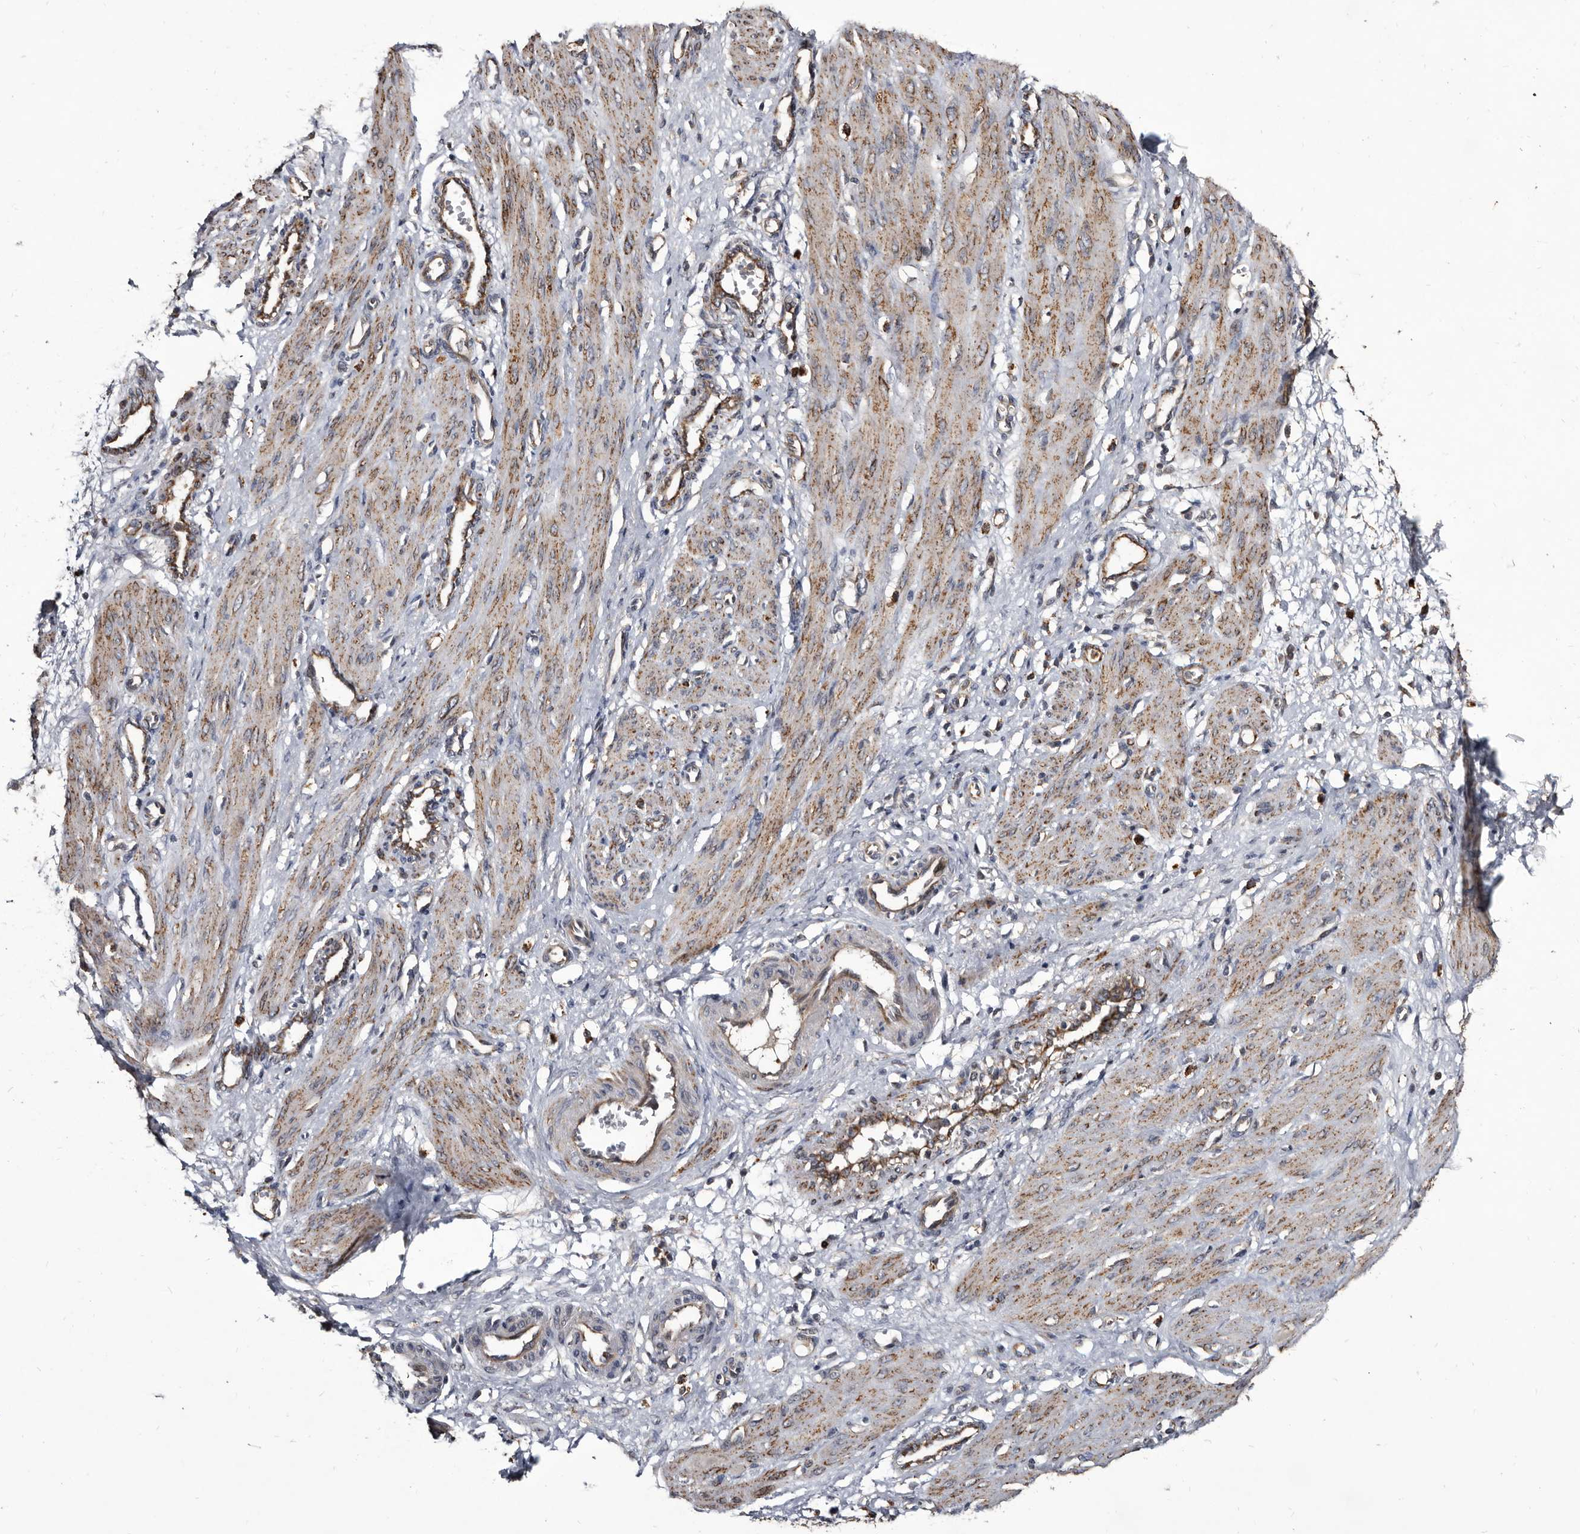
{"staining": {"intensity": "moderate", "quantity": ">75%", "location": "cytoplasmic/membranous"}, "tissue": "smooth muscle", "cell_type": "Smooth muscle cells", "image_type": "normal", "snomed": [{"axis": "morphology", "description": "Normal tissue, NOS"}, {"axis": "topography", "description": "Endometrium"}], "caption": "This histopathology image demonstrates immunohistochemistry (IHC) staining of benign smooth muscle, with medium moderate cytoplasmic/membranous staining in approximately >75% of smooth muscle cells.", "gene": "CTSA", "patient": {"sex": "female", "age": 33}}